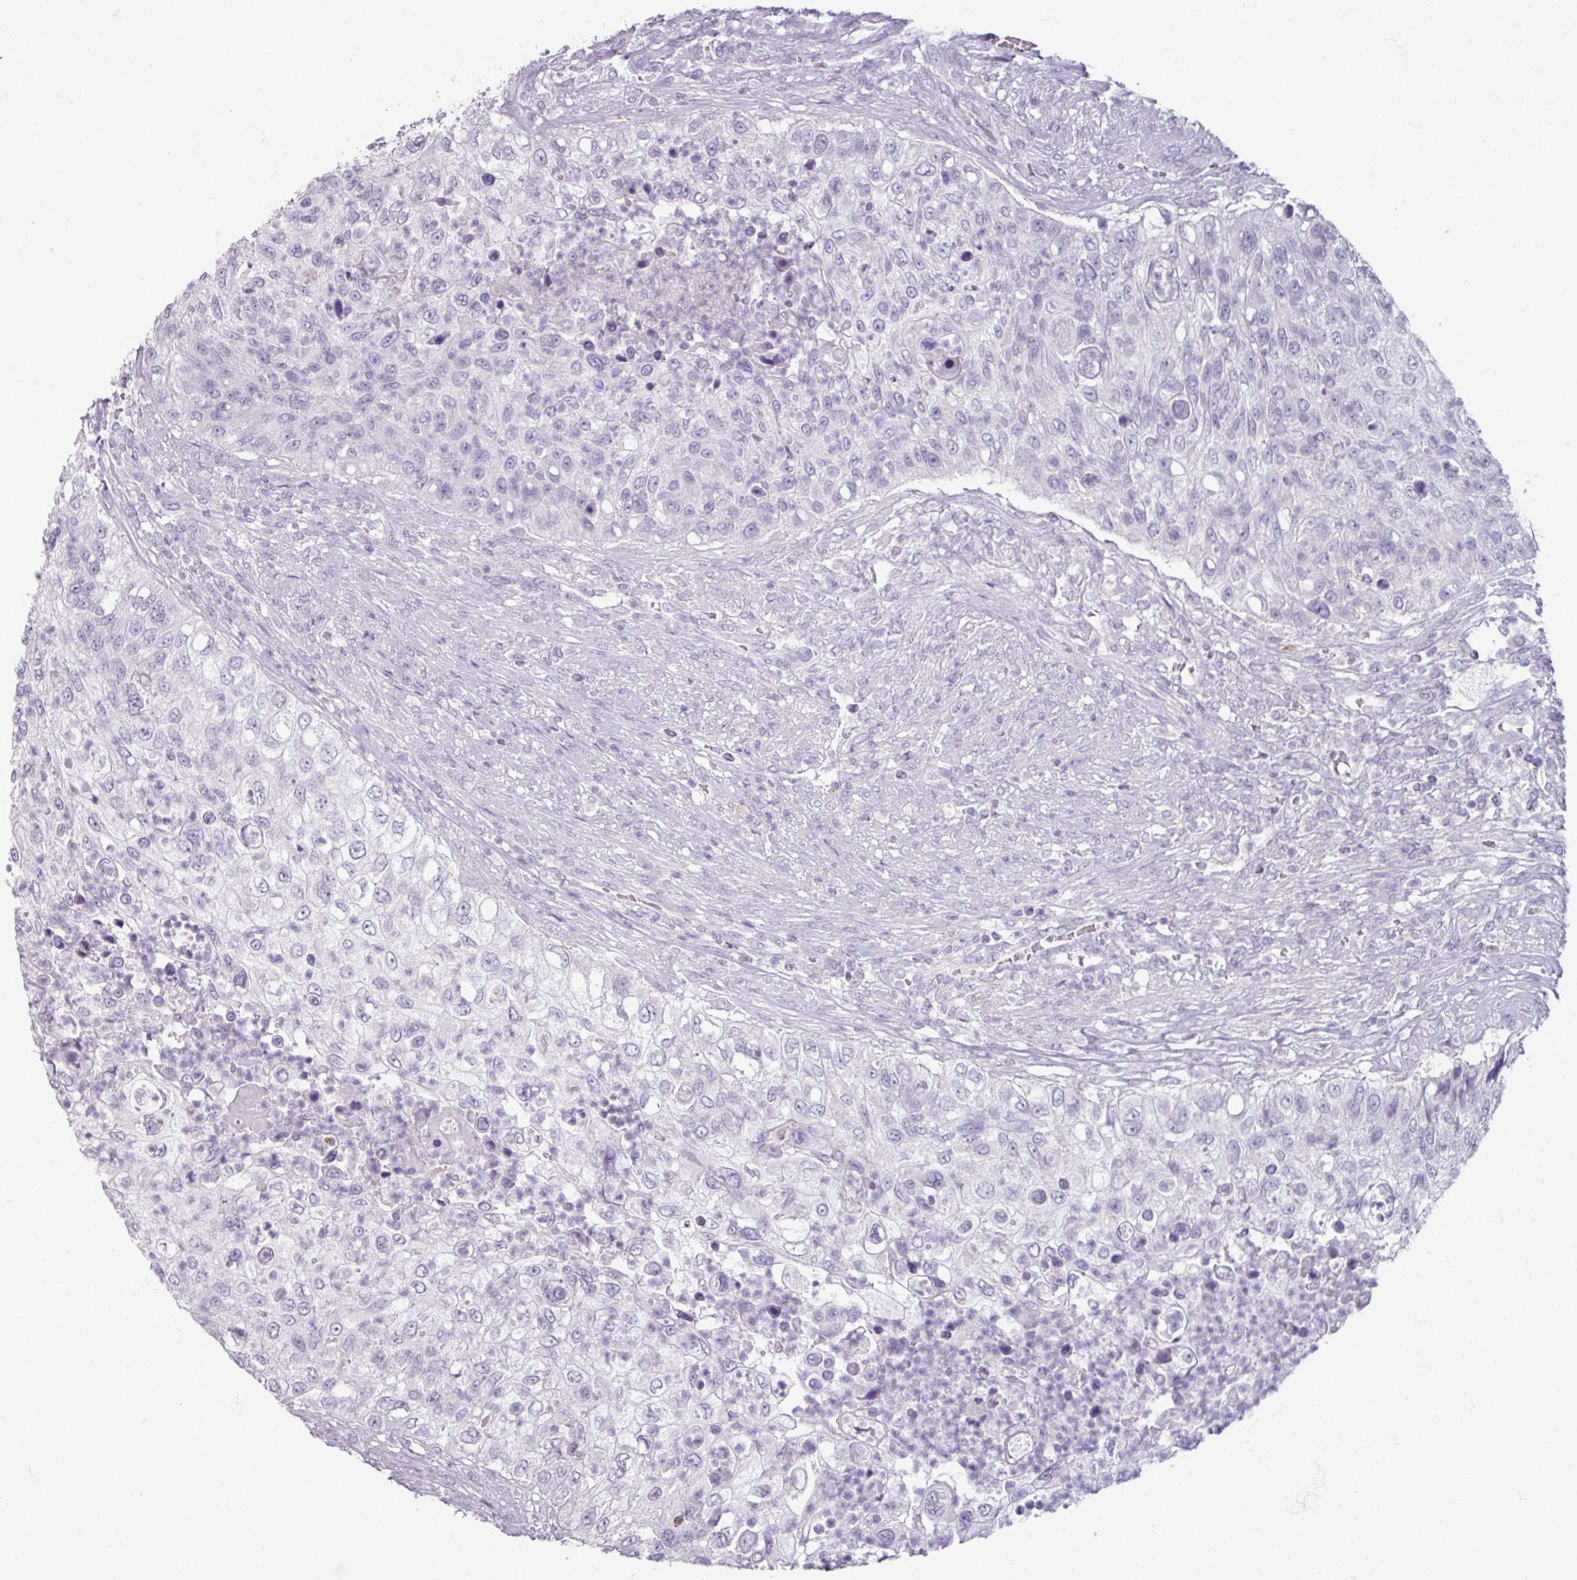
{"staining": {"intensity": "negative", "quantity": "none", "location": "none"}, "tissue": "urothelial cancer", "cell_type": "Tumor cells", "image_type": "cancer", "snomed": [{"axis": "morphology", "description": "Urothelial carcinoma, High grade"}, {"axis": "topography", "description": "Urinary bladder"}], "caption": "Tumor cells are negative for brown protein staining in high-grade urothelial carcinoma.", "gene": "SLC27A5", "patient": {"sex": "female", "age": 60}}